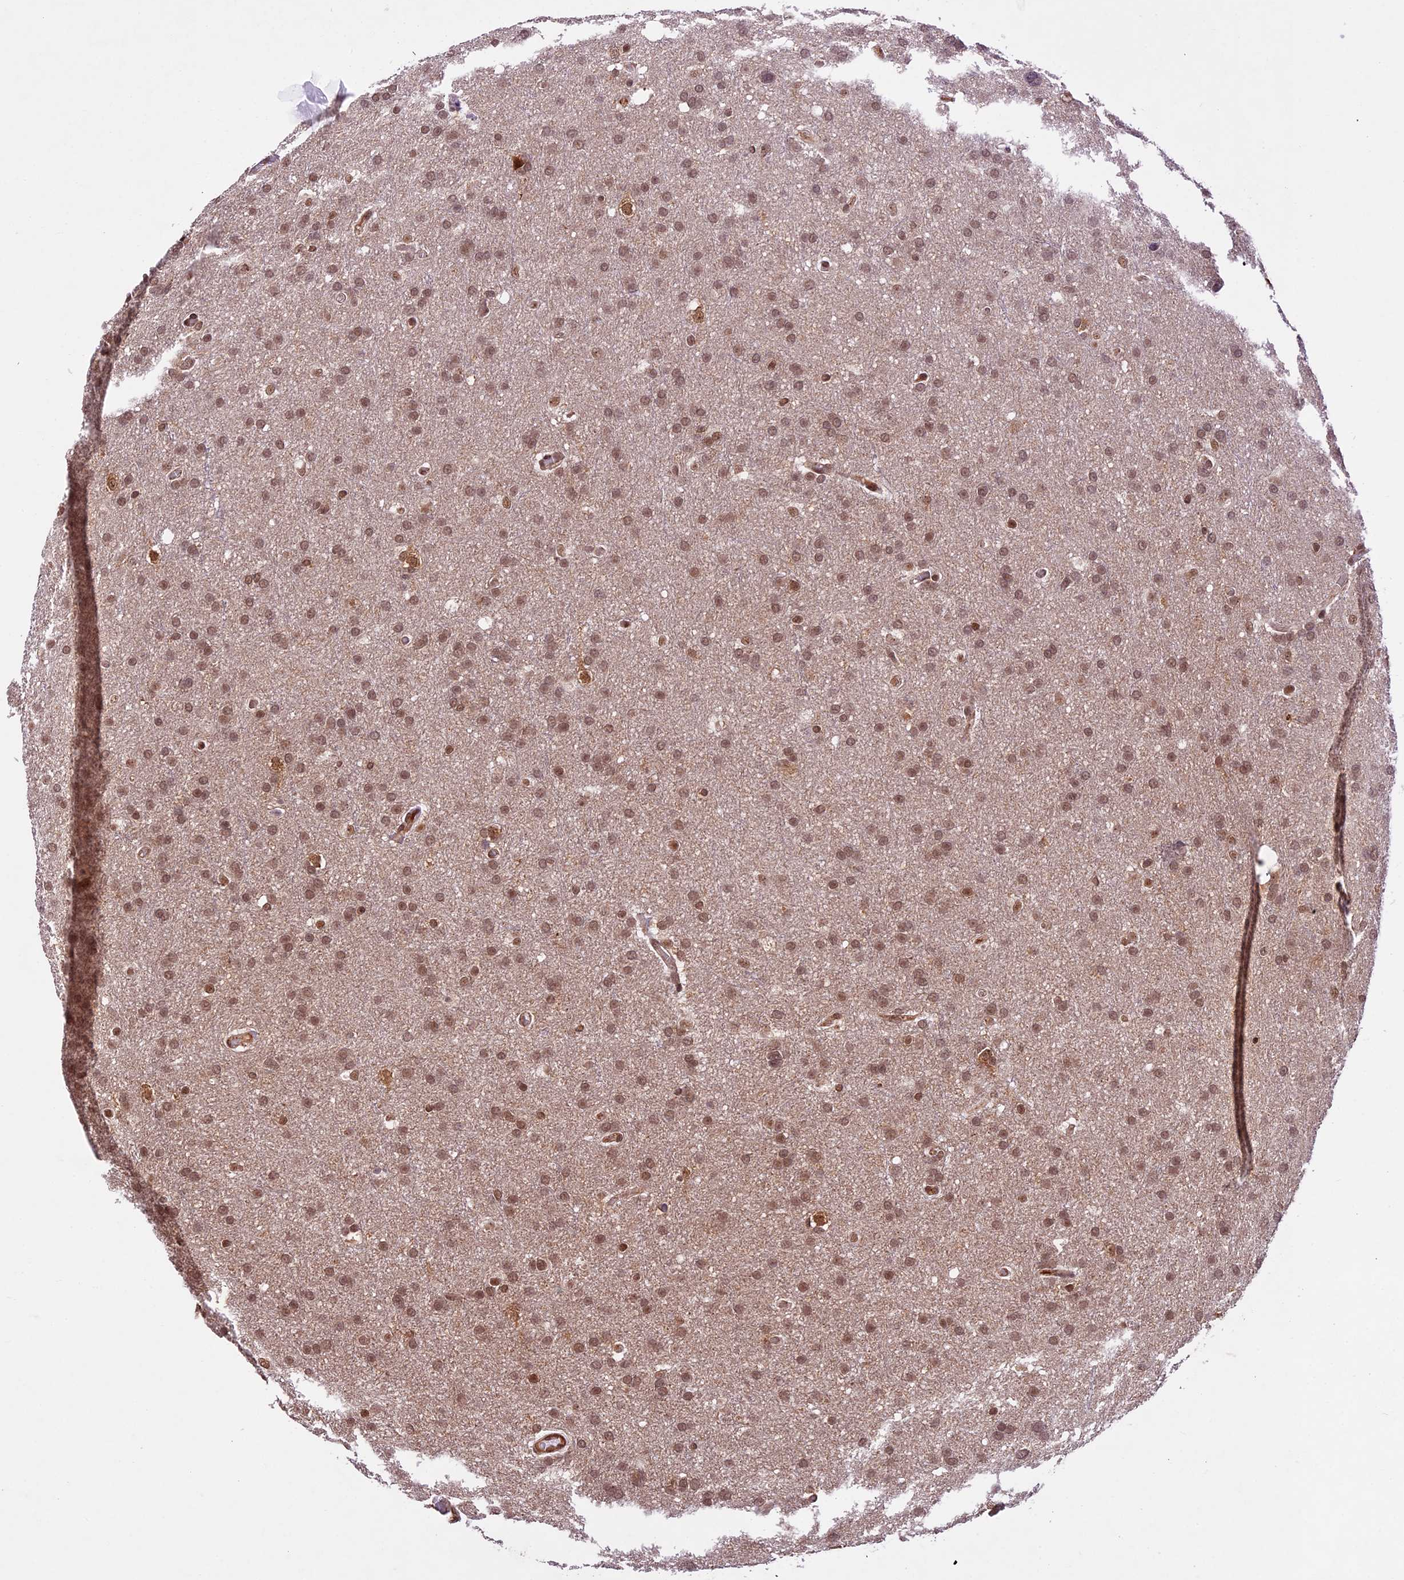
{"staining": {"intensity": "moderate", "quantity": ">75%", "location": "nuclear"}, "tissue": "glioma", "cell_type": "Tumor cells", "image_type": "cancer", "snomed": [{"axis": "morphology", "description": "Glioma, malignant, High grade"}, {"axis": "topography", "description": "Cerebral cortex"}], "caption": "IHC staining of glioma, which shows medium levels of moderate nuclear staining in about >75% of tumor cells indicating moderate nuclear protein staining. The staining was performed using DAB (3,3'-diaminobenzidine) (brown) for protein detection and nuclei were counterstained in hematoxylin (blue).", "gene": "DHX38", "patient": {"sex": "female", "age": 36}}